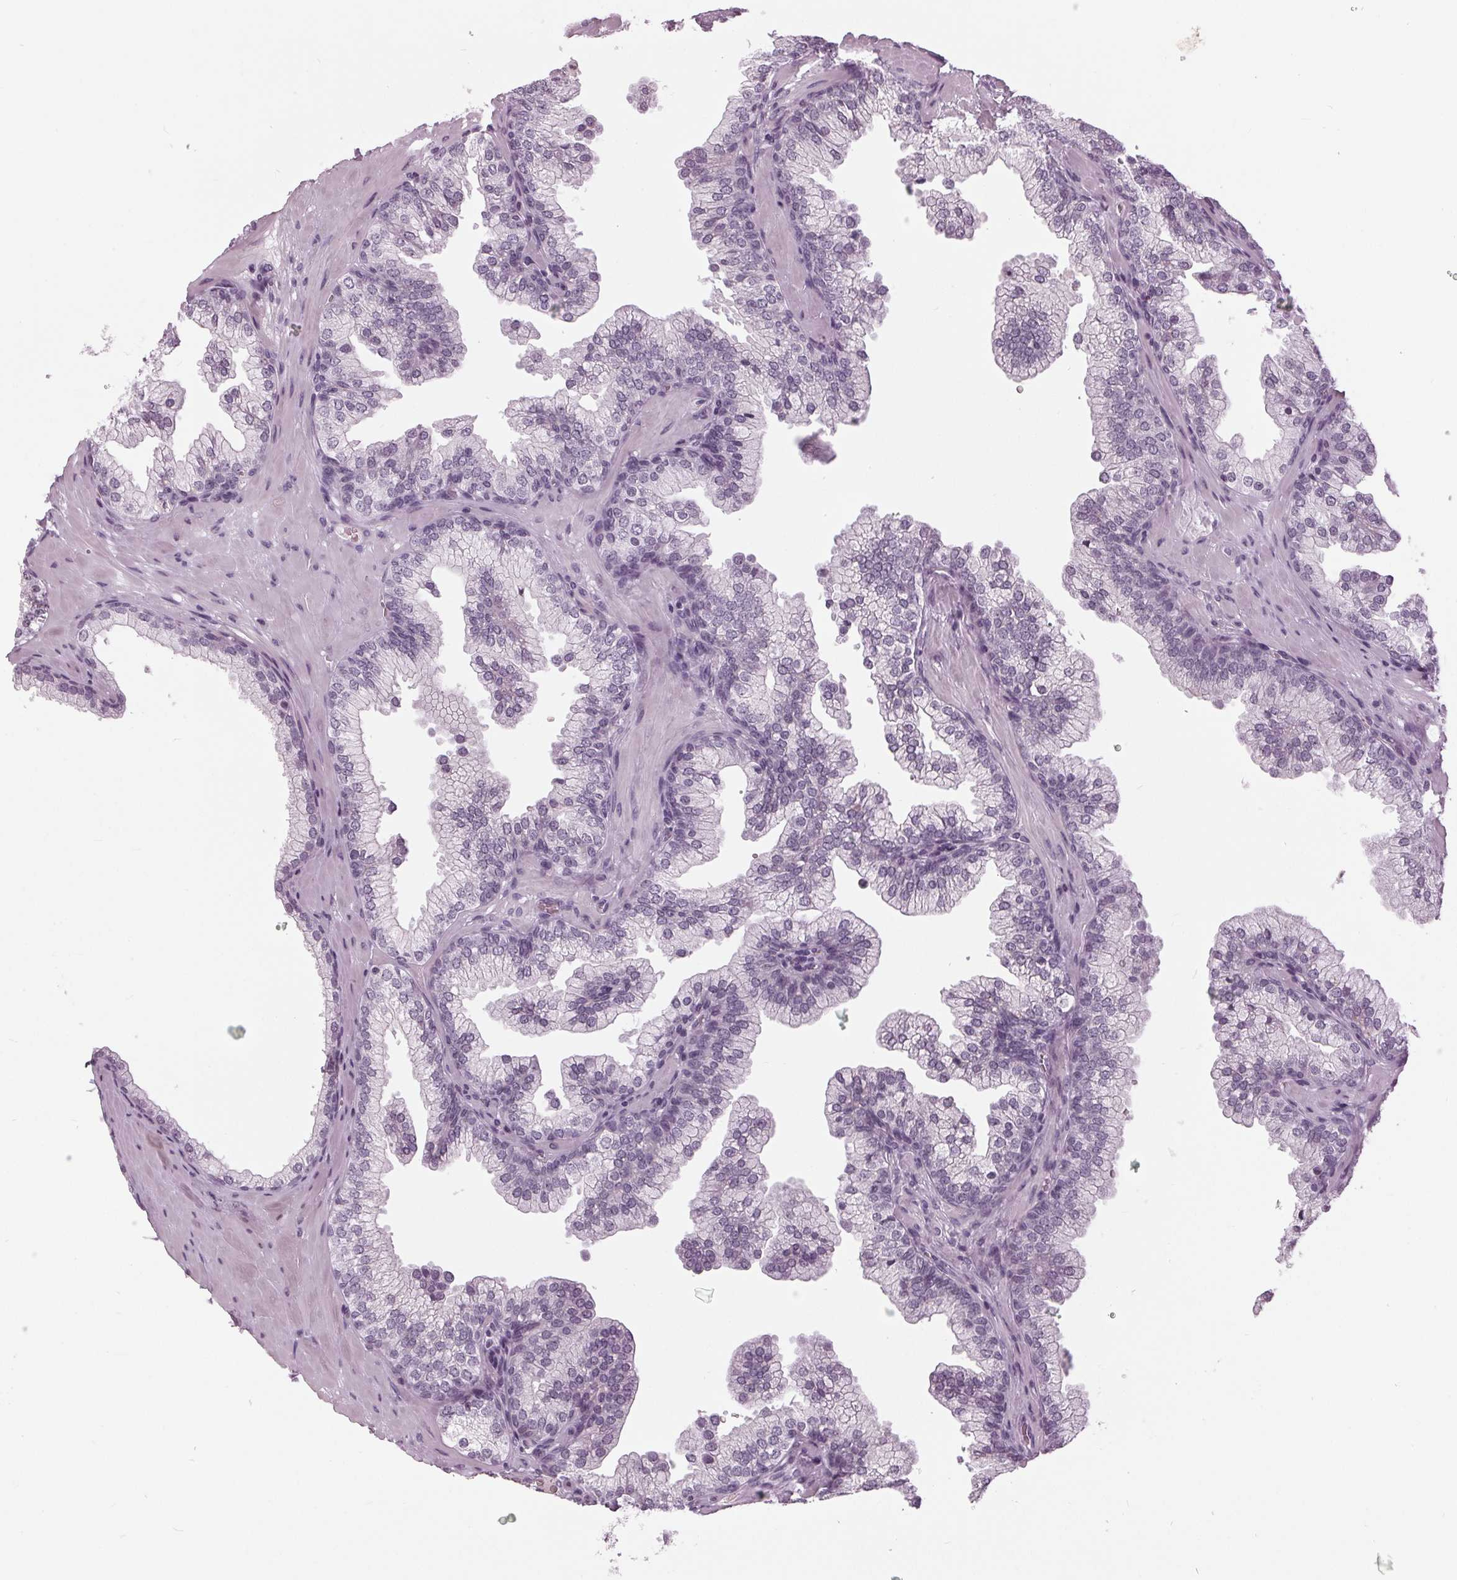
{"staining": {"intensity": "negative", "quantity": "none", "location": "none"}, "tissue": "prostate", "cell_type": "Glandular cells", "image_type": "normal", "snomed": [{"axis": "morphology", "description": "Normal tissue, NOS"}, {"axis": "topography", "description": "Prostate"}, {"axis": "topography", "description": "Peripheral nerve tissue"}], "caption": "Immunohistochemical staining of normal prostate demonstrates no significant staining in glandular cells. (DAB (3,3'-diaminobenzidine) immunohistochemistry with hematoxylin counter stain).", "gene": "SLC9A4", "patient": {"sex": "male", "age": 61}}